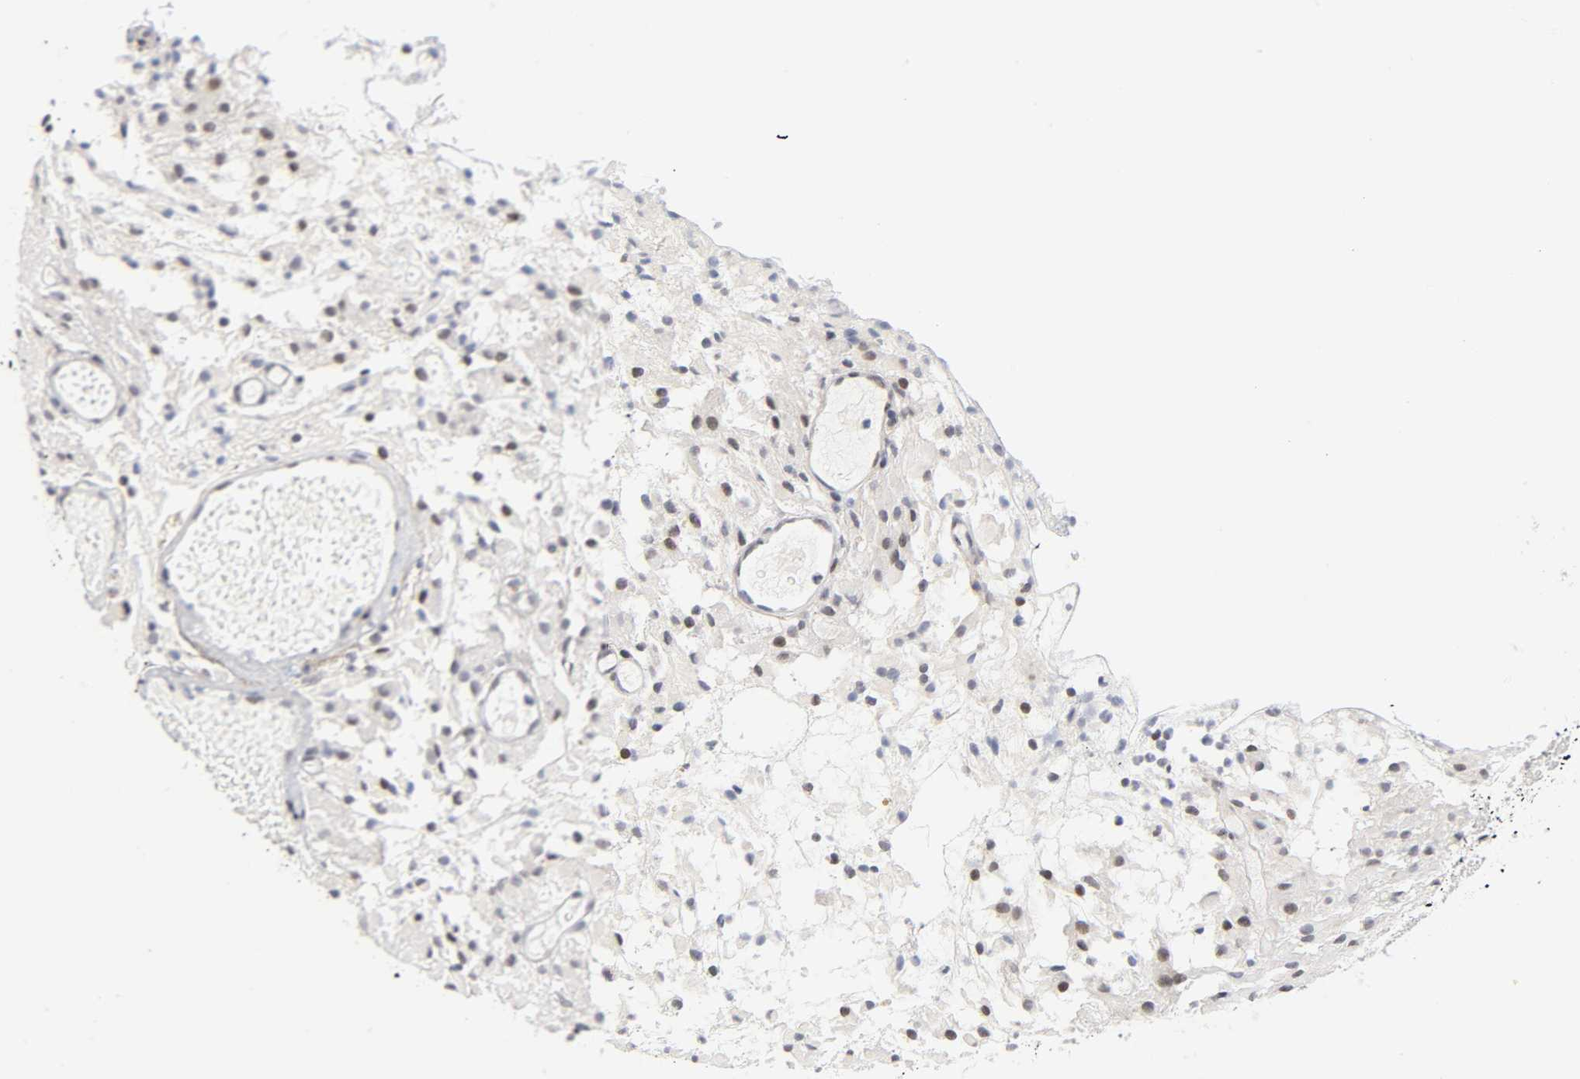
{"staining": {"intensity": "weak", "quantity": "<25%", "location": "nuclear"}, "tissue": "glioma", "cell_type": "Tumor cells", "image_type": "cancer", "snomed": [{"axis": "morphology", "description": "Glioma, malignant, High grade"}, {"axis": "topography", "description": "Brain"}], "caption": "There is no significant staining in tumor cells of malignant glioma (high-grade). (DAB IHC, high magnification).", "gene": "DIDO1", "patient": {"sex": "female", "age": 59}}